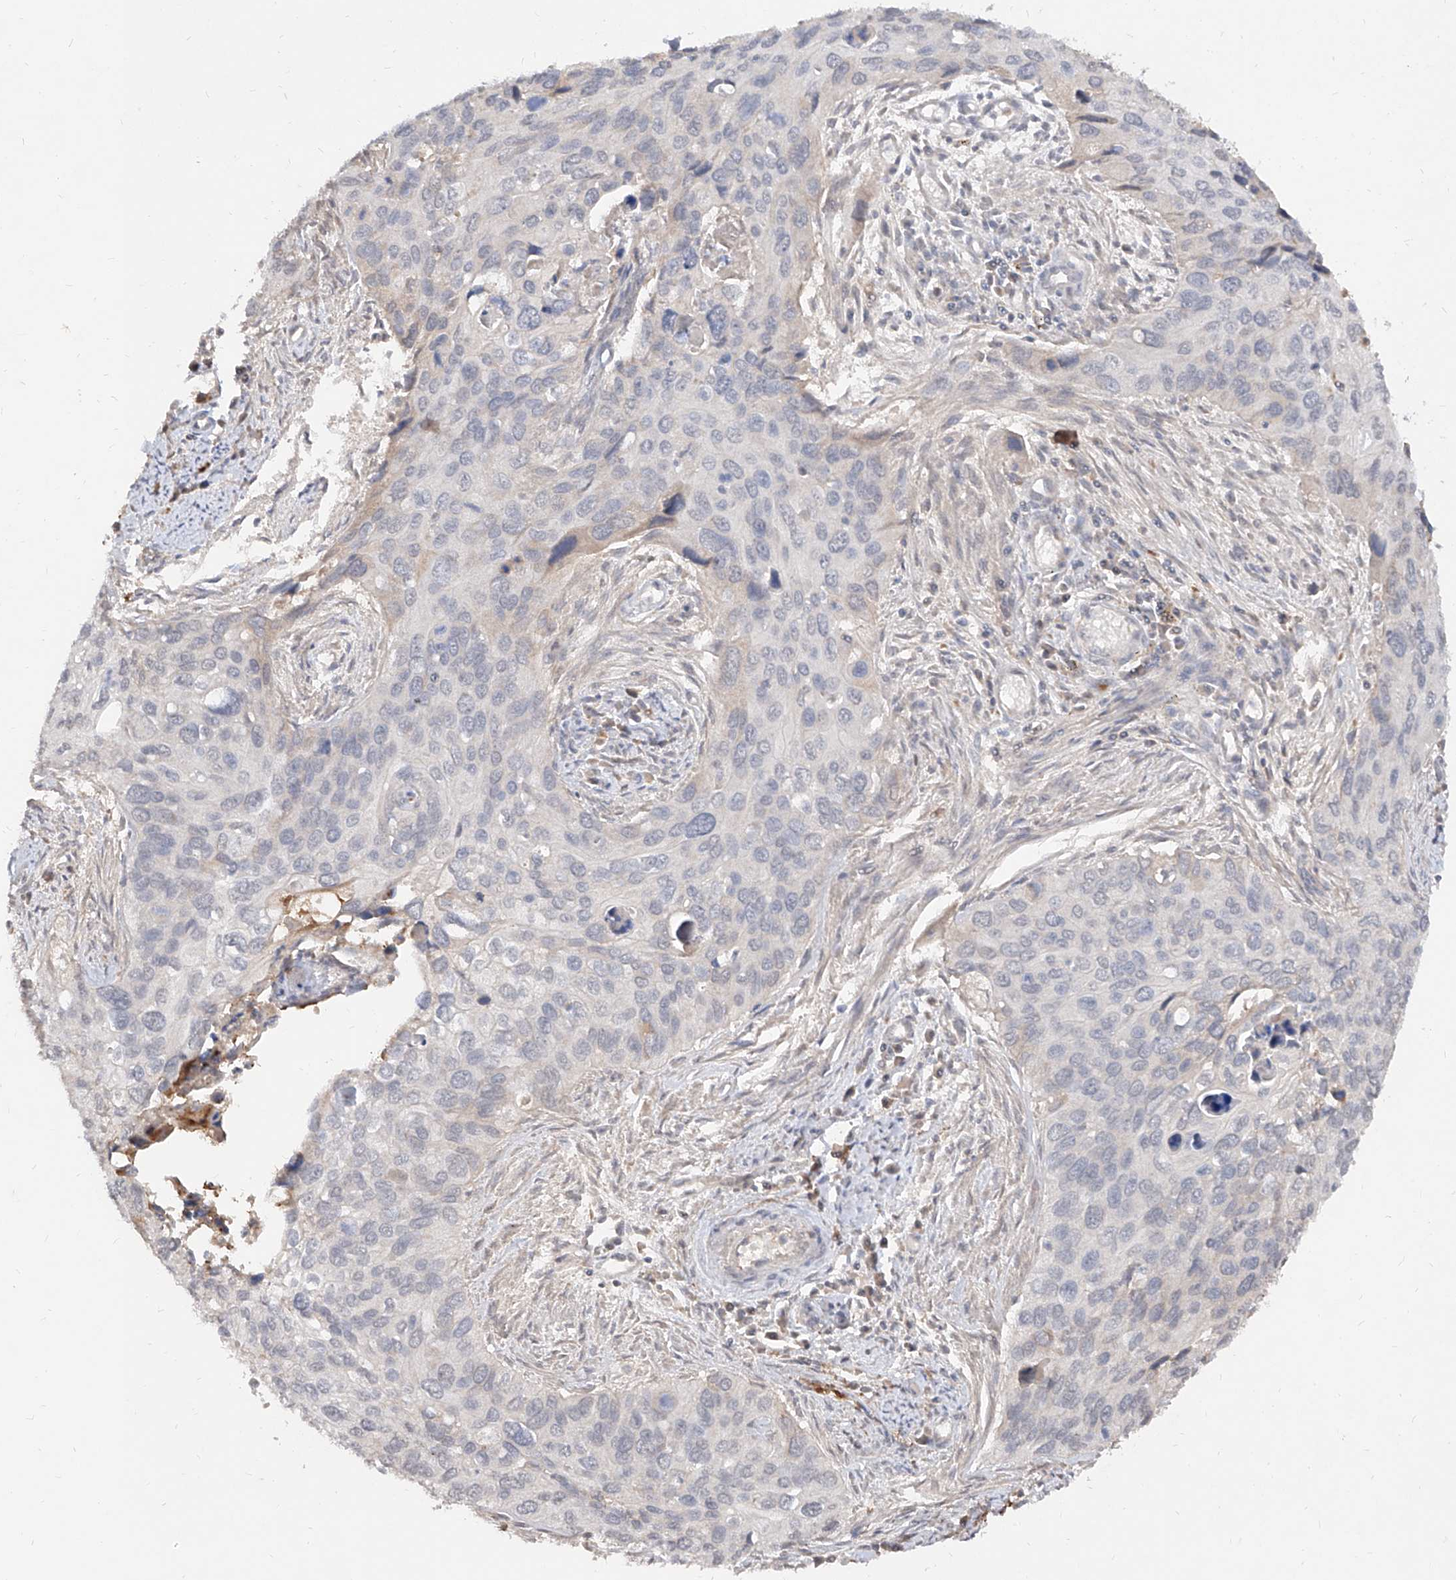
{"staining": {"intensity": "negative", "quantity": "none", "location": "none"}, "tissue": "cervical cancer", "cell_type": "Tumor cells", "image_type": "cancer", "snomed": [{"axis": "morphology", "description": "Squamous cell carcinoma, NOS"}, {"axis": "topography", "description": "Cervix"}], "caption": "Tumor cells are negative for protein expression in human cervical cancer (squamous cell carcinoma). The staining is performed using DAB brown chromogen with nuclei counter-stained in using hematoxylin.", "gene": "C4A", "patient": {"sex": "female", "age": 55}}